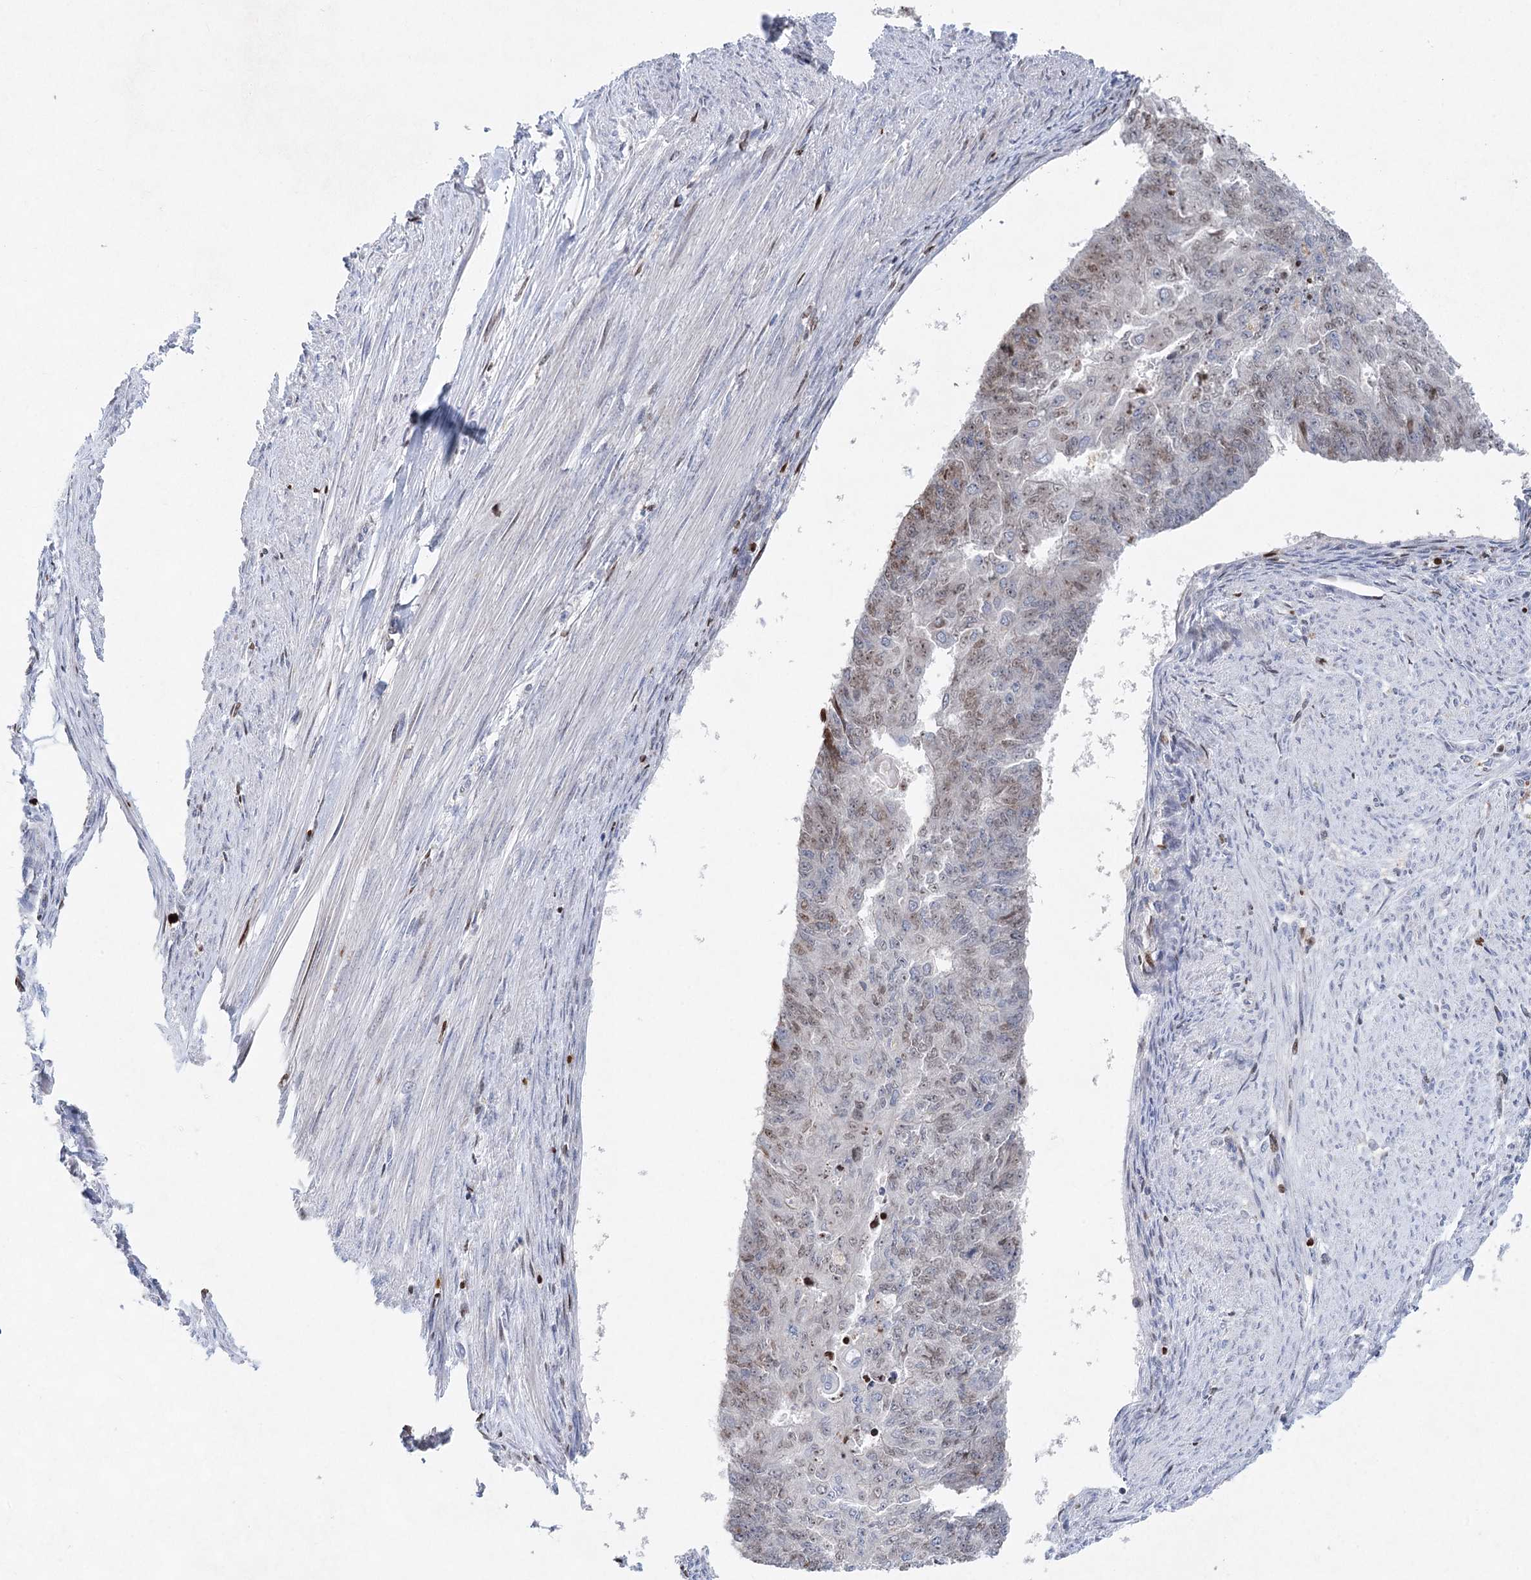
{"staining": {"intensity": "weak", "quantity": "<25%", "location": "nuclear"}, "tissue": "endometrial cancer", "cell_type": "Tumor cells", "image_type": "cancer", "snomed": [{"axis": "morphology", "description": "Adenocarcinoma, NOS"}, {"axis": "topography", "description": "Endometrium"}], "caption": "Tumor cells are negative for brown protein staining in endometrial cancer.", "gene": "XPO6", "patient": {"sex": "female", "age": 32}}